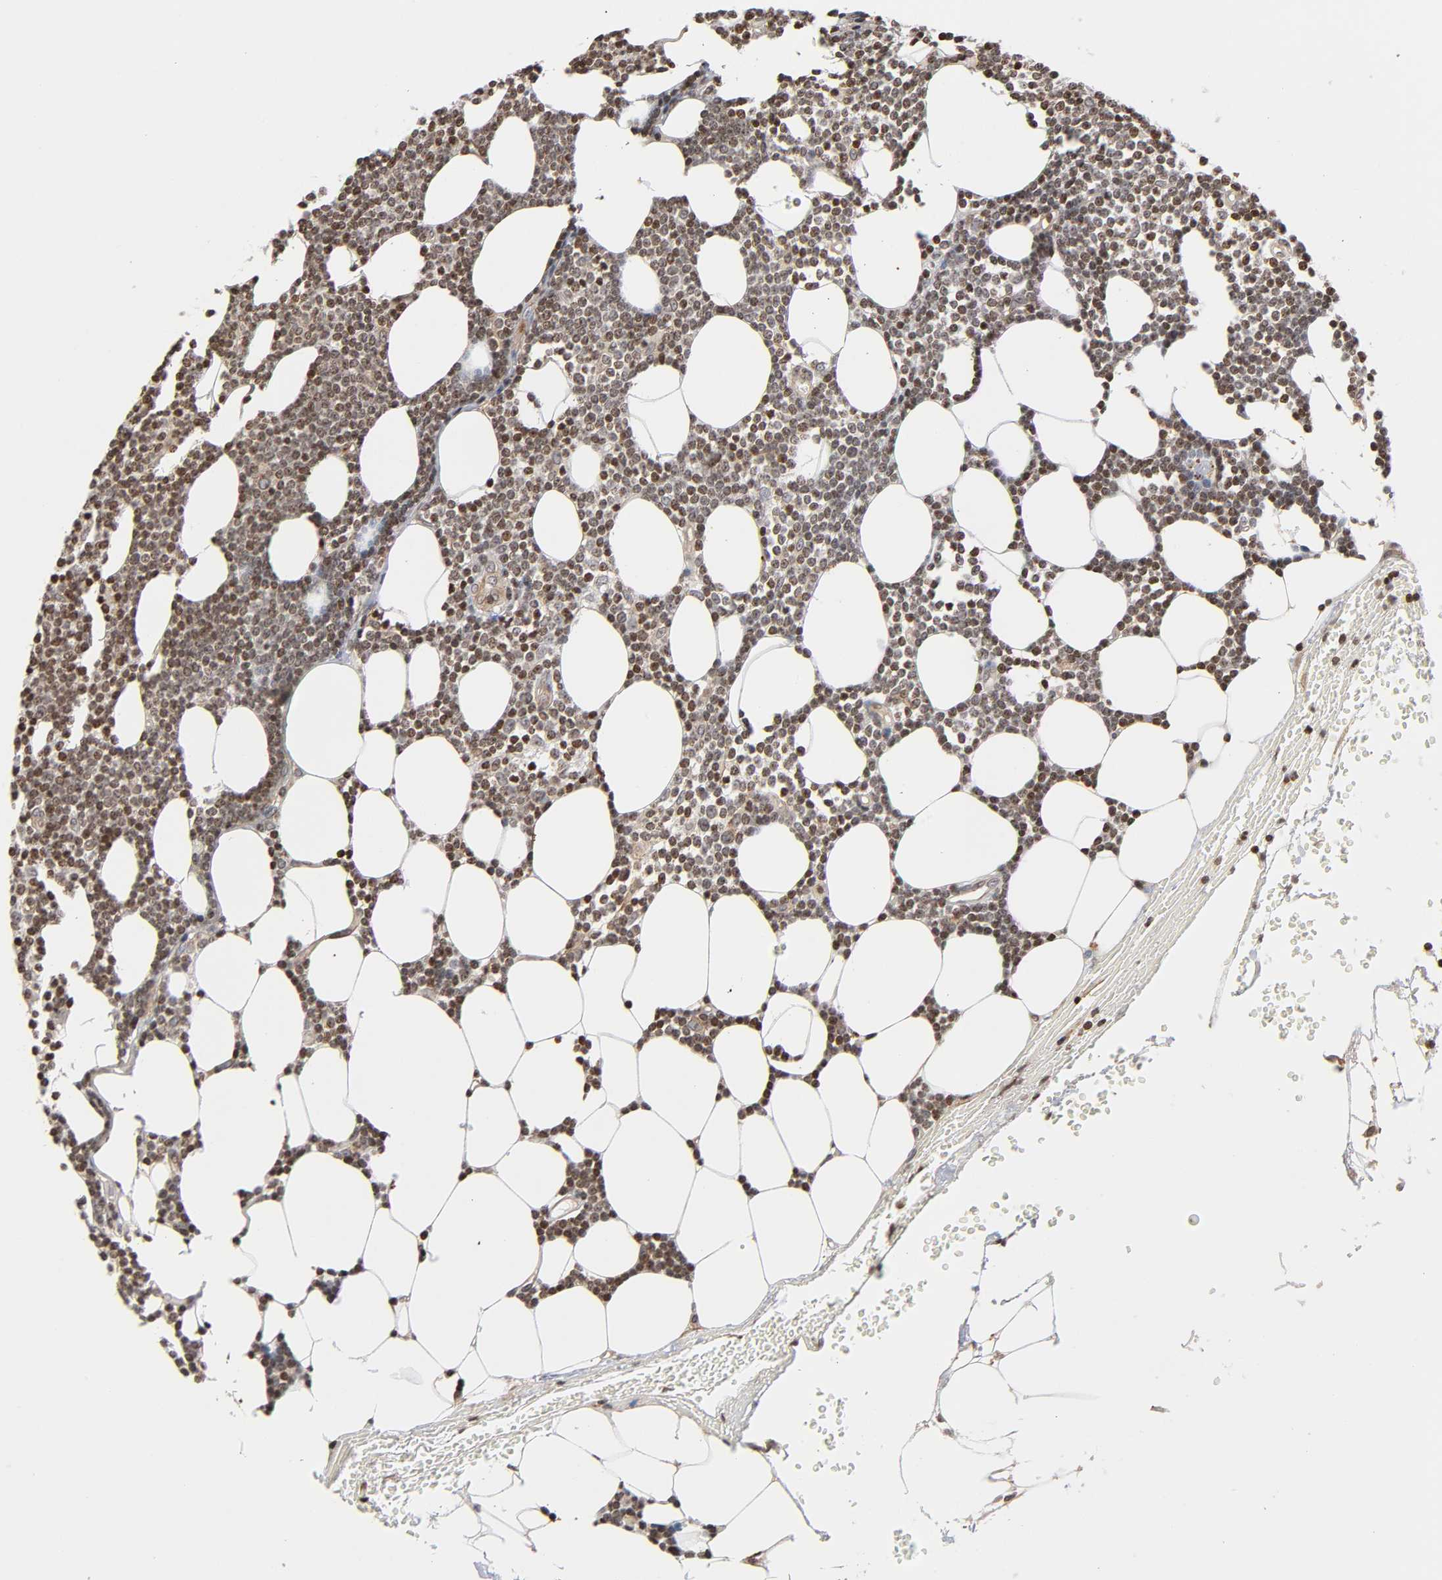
{"staining": {"intensity": "moderate", "quantity": "<25%", "location": "nuclear"}, "tissue": "lymphoma", "cell_type": "Tumor cells", "image_type": "cancer", "snomed": [{"axis": "morphology", "description": "Malignant lymphoma, non-Hodgkin's type, Low grade"}, {"axis": "topography", "description": "Soft tissue"}], "caption": "Tumor cells demonstrate low levels of moderate nuclear positivity in about <25% of cells in human malignant lymphoma, non-Hodgkin's type (low-grade).", "gene": "ITGAV", "patient": {"sex": "male", "age": 92}}